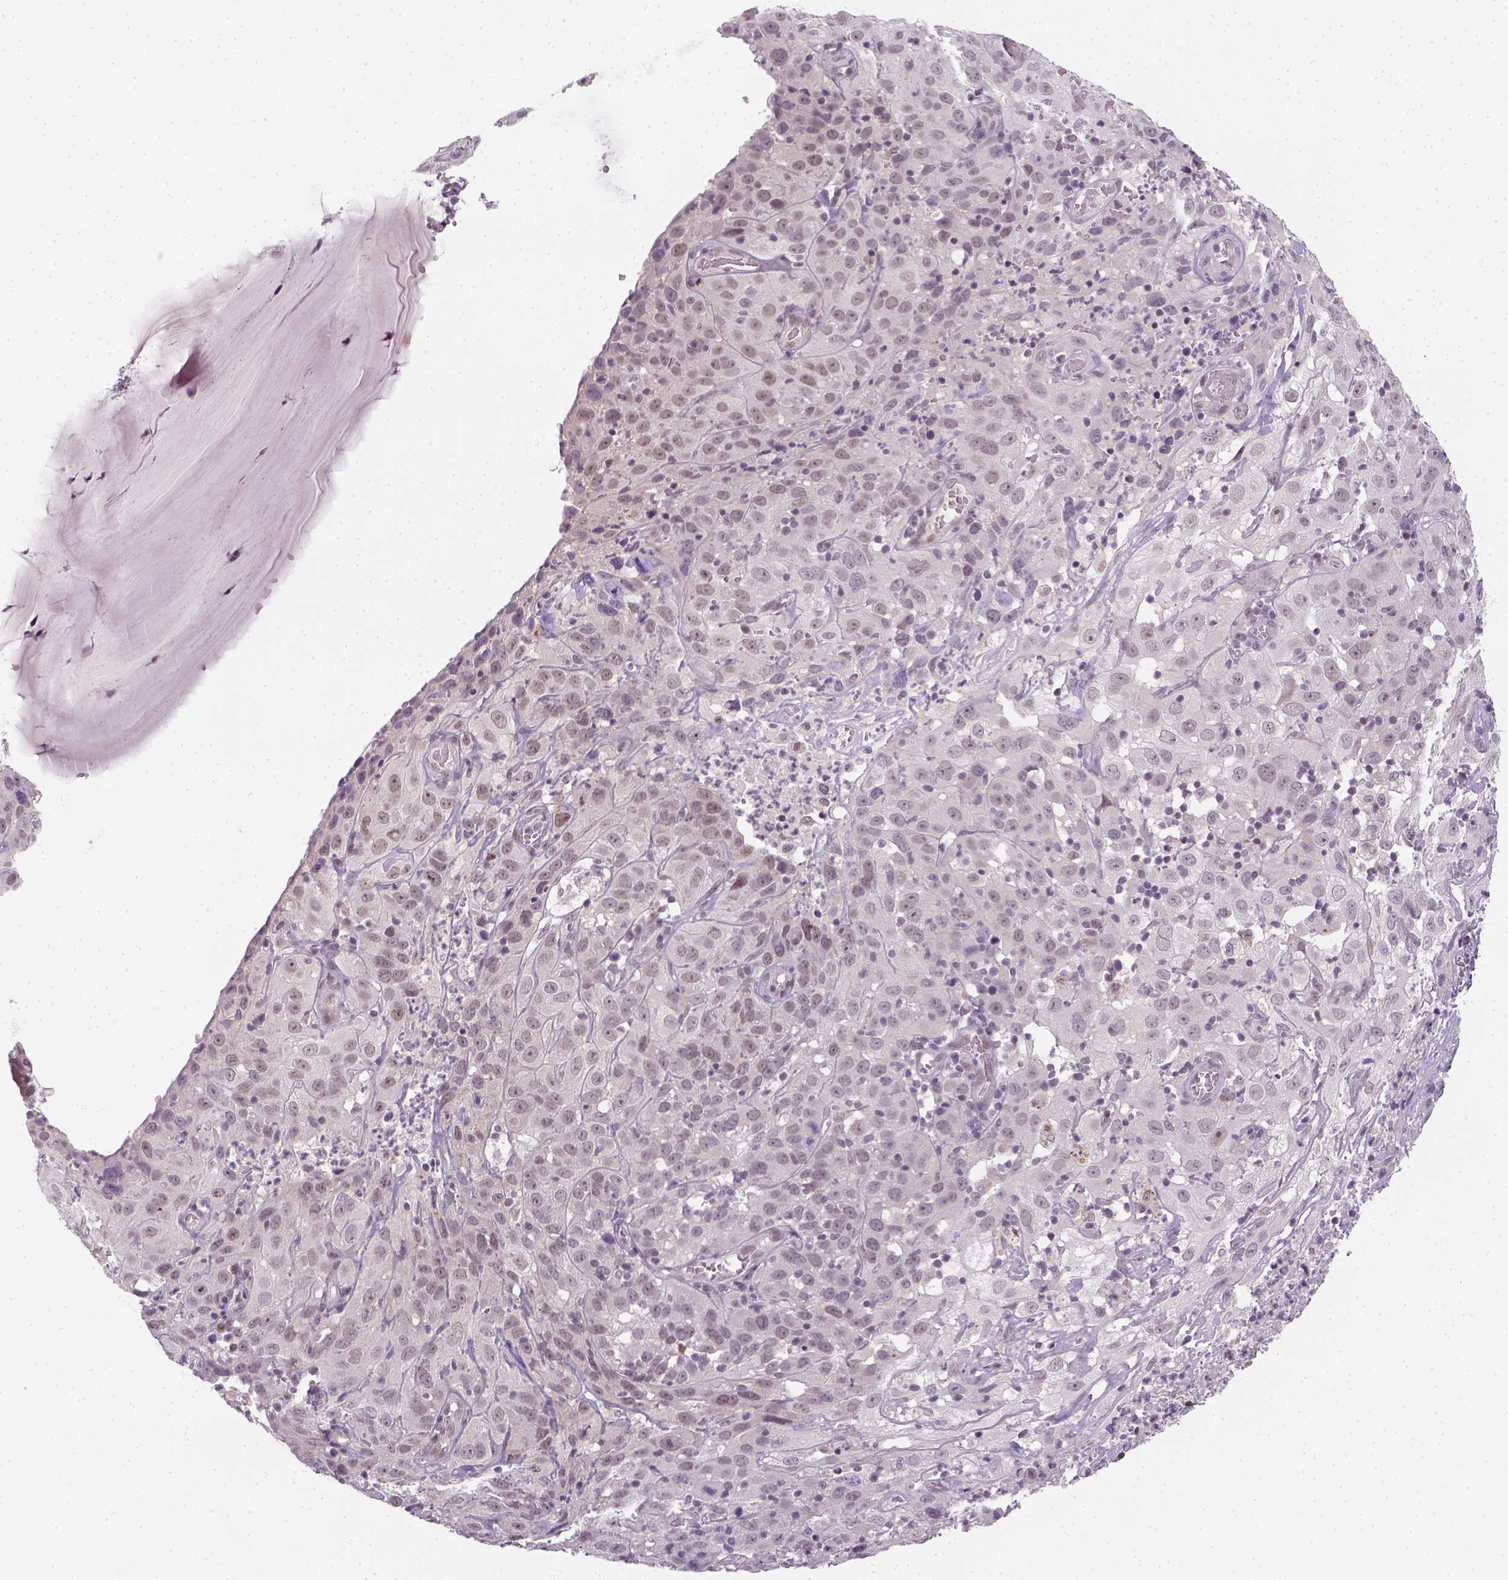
{"staining": {"intensity": "weak", "quantity": "<25%", "location": "nuclear"}, "tissue": "cervical cancer", "cell_type": "Tumor cells", "image_type": "cancer", "snomed": [{"axis": "morphology", "description": "Squamous cell carcinoma, NOS"}, {"axis": "topography", "description": "Cervix"}], "caption": "Tumor cells are negative for brown protein staining in cervical cancer (squamous cell carcinoma).", "gene": "MAGEB3", "patient": {"sex": "female", "age": 32}}